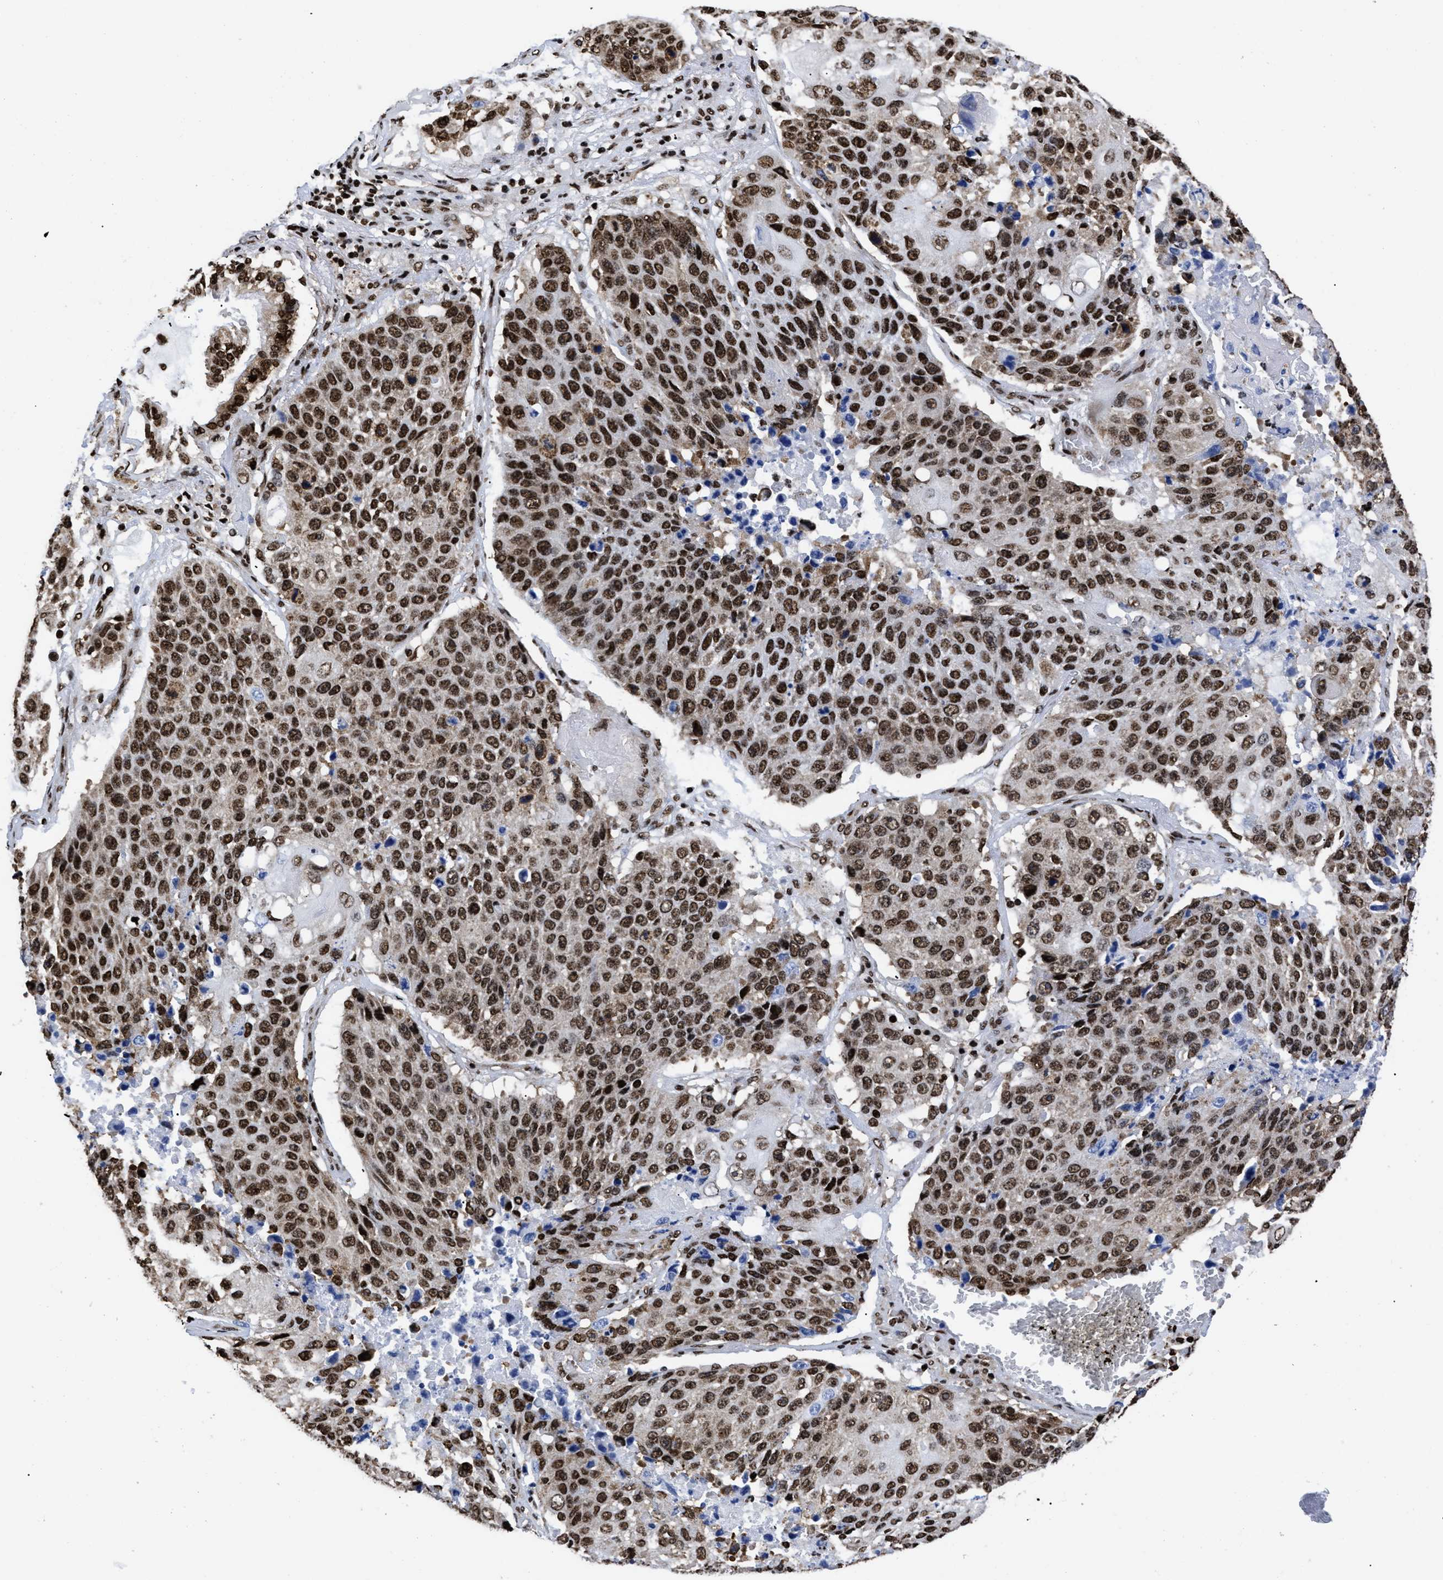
{"staining": {"intensity": "strong", "quantity": ">75%", "location": "nuclear"}, "tissue": "lung cancer", "cell_type": "Tumor cells", "image_type": "cancer", "snomed": [{"axis": "morphology", "description": "Squamous cell carcinoma, NOS"}, {"axis": "topography", "description": "Lung"}], "caption": "Lung cancer (squamous cell carcinoma) stained with DAB immunohistochemistry (IHC) exhibits high levels of strong nuclear expression in about >75% of tumor cells. (IHC, brightfield microscopy, high magnification).", "gene": "CALHM3", "patient": {"sex": "male", "age": 61}}